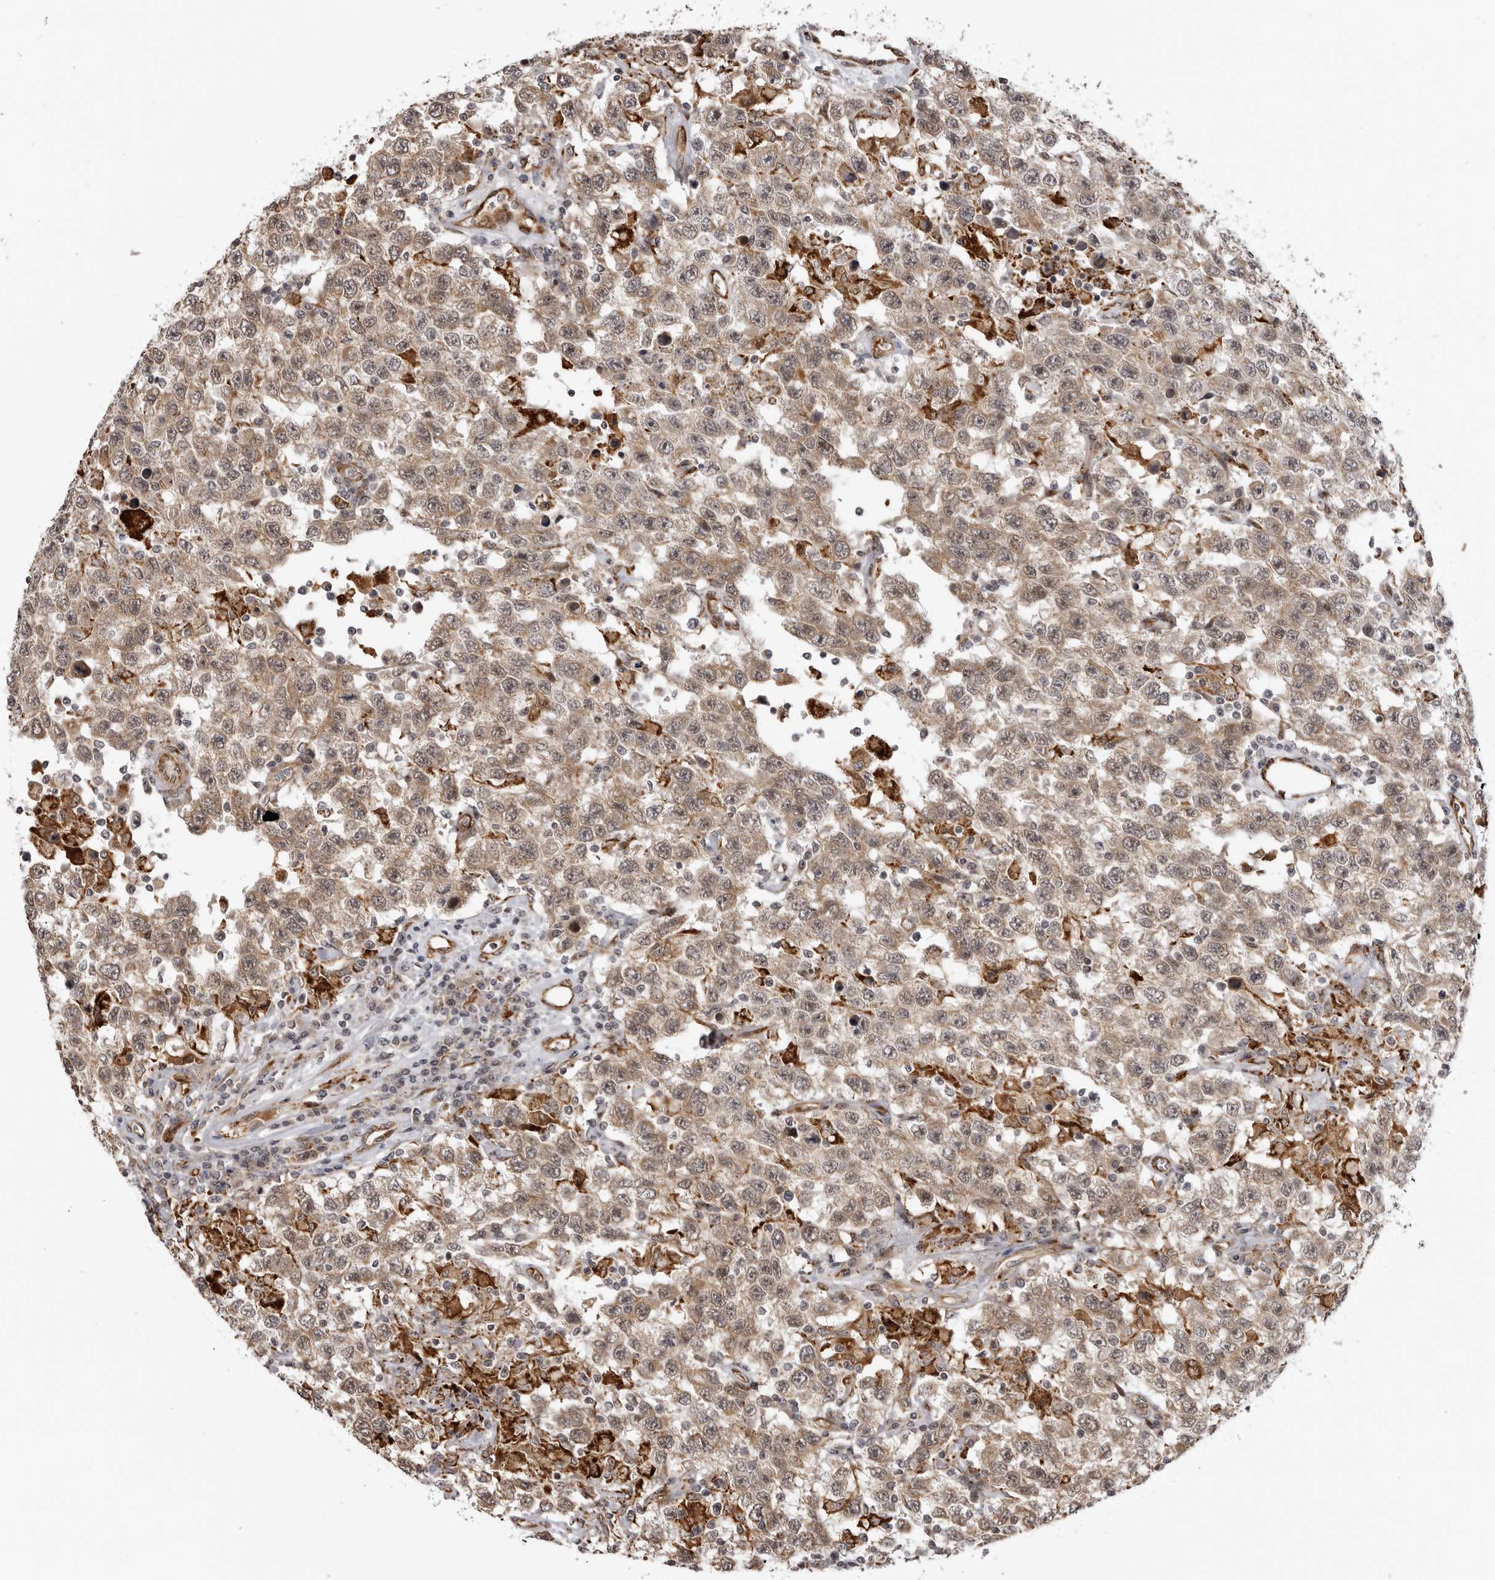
{"staining": {"intensity": "weak", "quantity": ">75%", "location": "cytoplasmic/membranous"}, "tissue": "testis cancer", "cell_type": "Tumor cells", "image_type": "cancer", "snomed": [{"axis": "morphology", "description": "Seminoma, NOS"}, {"axis": "topography", "description": "Testis"}], "caption": "DAB immunohistochemical staining of human testis cancer (seminoma) demonstrates weak cytoplasmic/membranous protein expression in about >75% of tumor cells.", "gene": "DNAH14", "patient": {"sex": "male", "age": 41}}